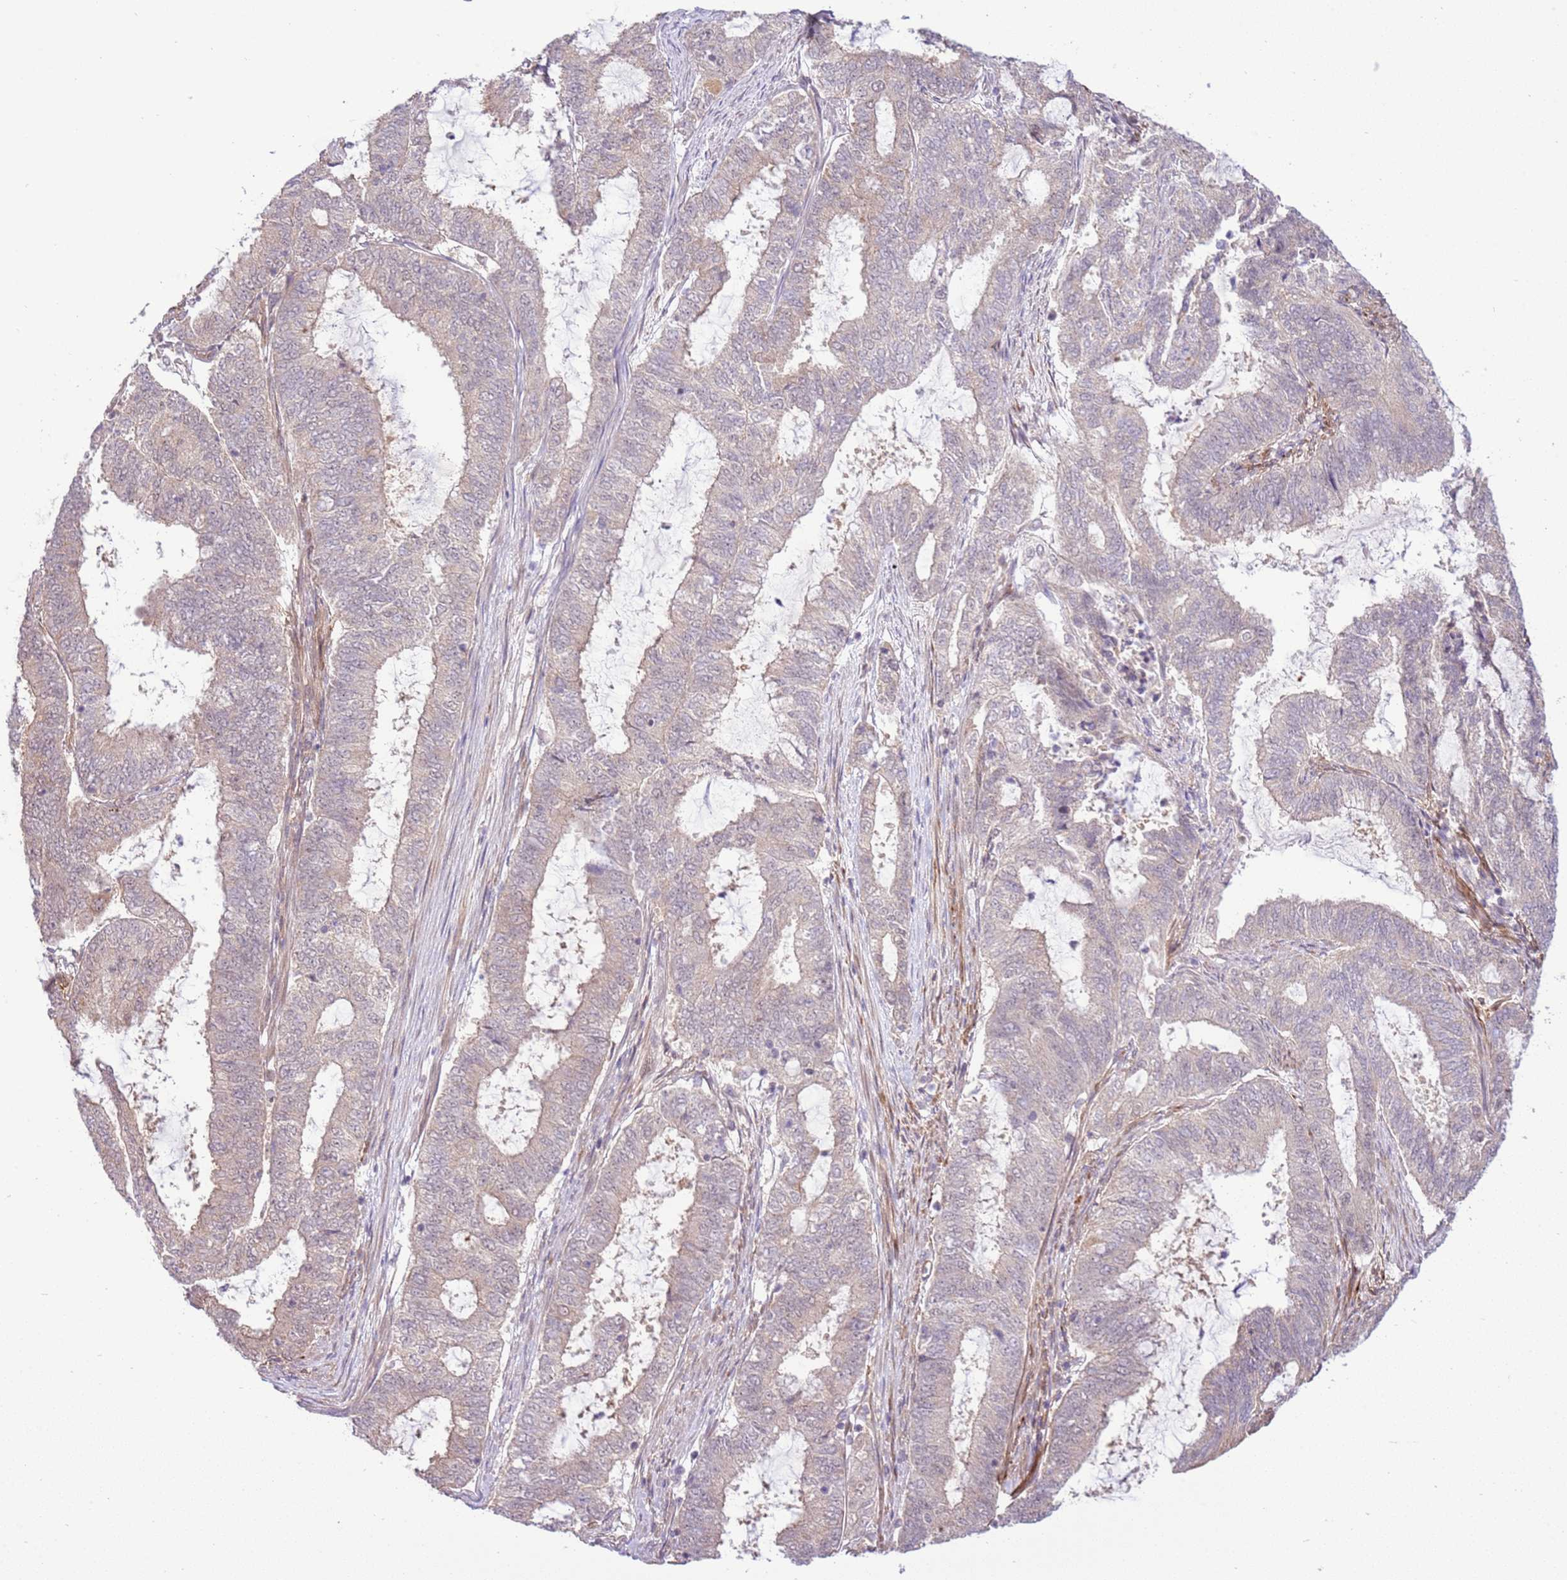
{"staining": {"intensity": "negative", "quantity": "none", "location": "none"}, "tissue": "endometrial cancer", "cell_type": "Tumor cells", "image_type": "cancer", "snomed": [{"axis": "morphology", "description": "Adenocarcinoma, NOS"}, {"axis": "topography", "description": "Endometrium"}], "caption": "Endometrial cancer (adenocarcinoma) was stained to show a protein in brown. There is no significant expression in tumor cells. Brightfield microscopy of immunohistochemistry (IHC) stained with DAB (3,3'-diaminobenzidine) (brown) and hematoxylin (blue), captured at high magnification.", "gene": "SCARA3", "patient": {"sex": "female", "age": 51}}